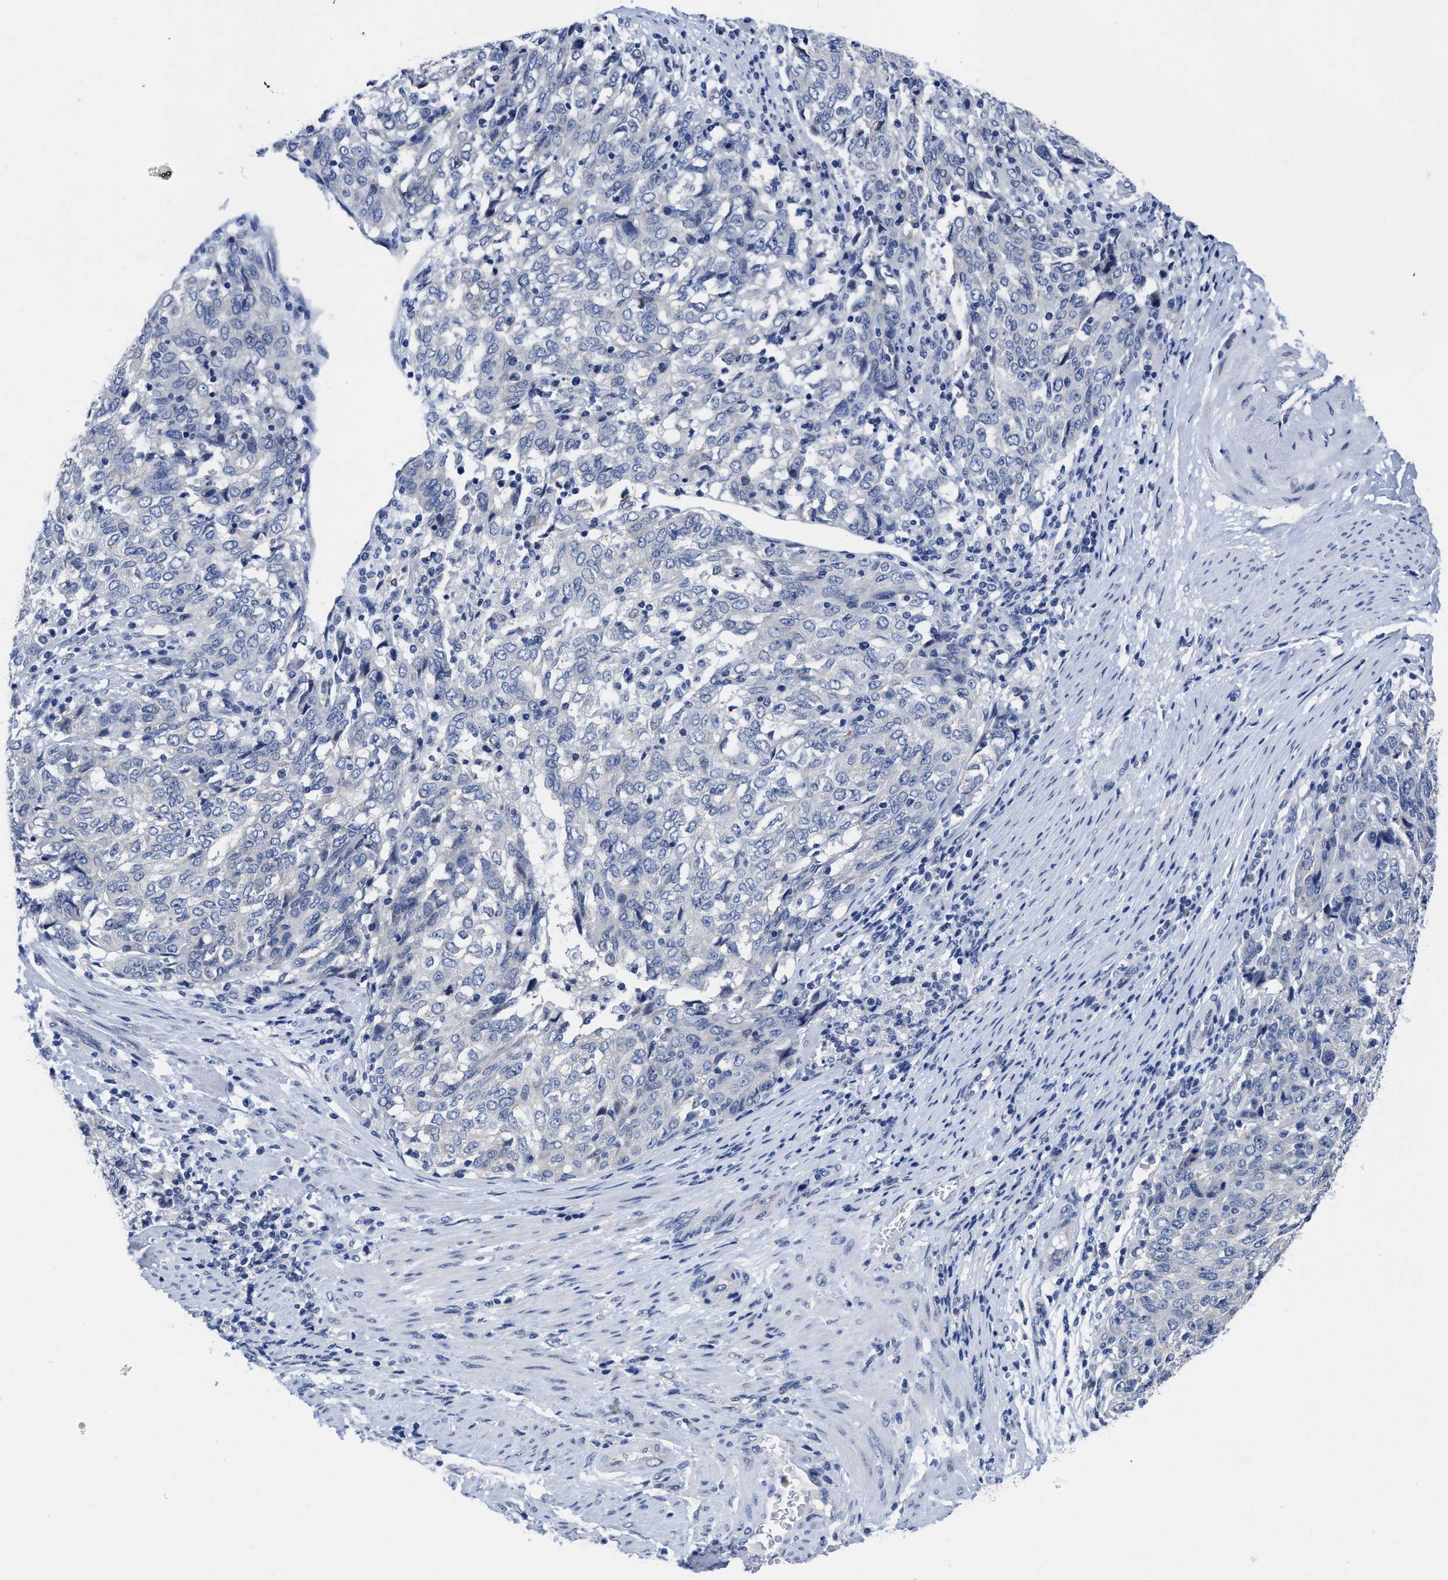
{"staining": {"intensity": "negative", "quantity": "none", "location": "none"}, "tissue": "endometrial cancer", "cell_type": "Tumor cells", "image_type": "cancer", "snomed": [{"axis": "morphology", "description": "Adenocarcinoma, NOS"}, {"axis": "topography", "description": "Endometrium"}], "caption": "Image shows no significant protein positivity in tumor cells of endometrial cancer (adenocarcinoma).", "gene": "HOOK1", "patient": {"sex": "female", "age": 80}}